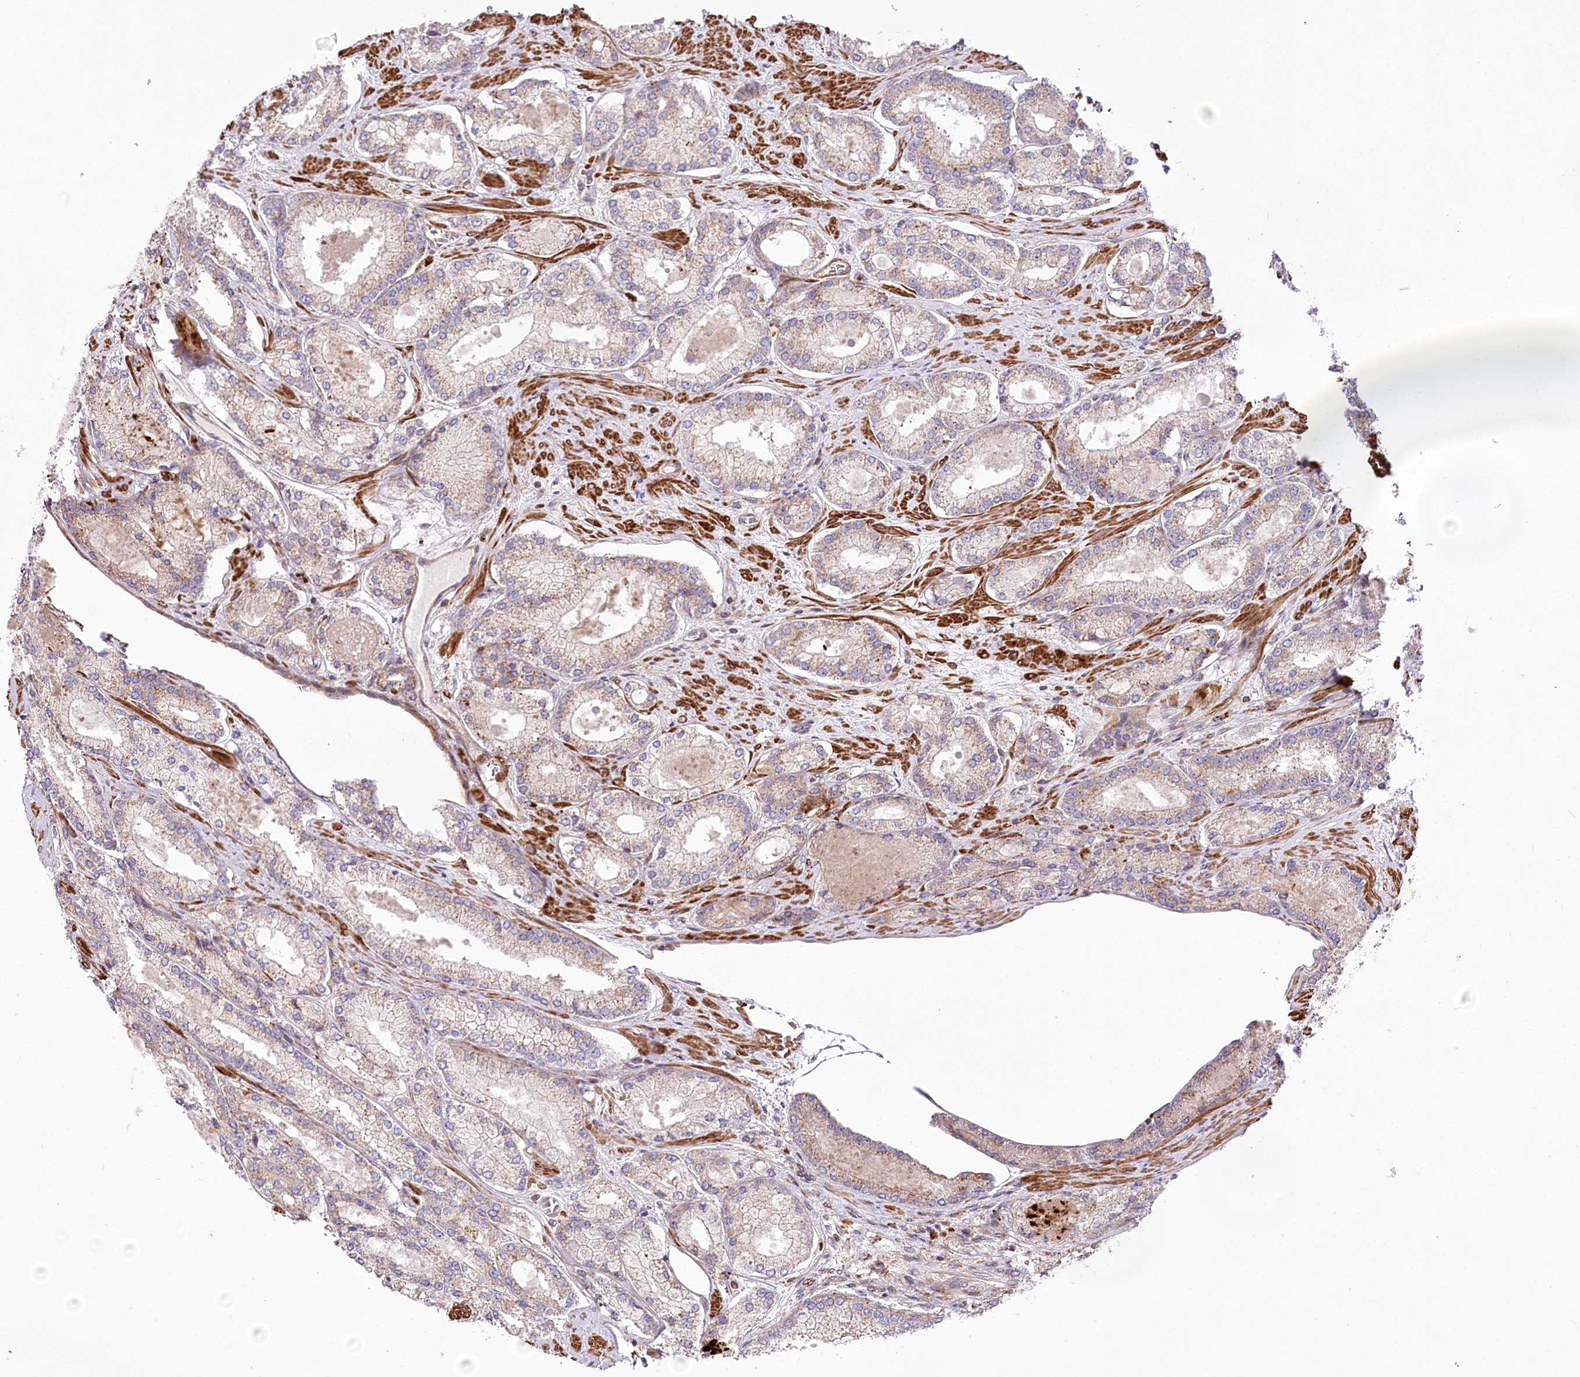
{"staining": {"intensity": "weak", "quantity": "<25%", "location": "cytoplasmic/membranous"}, "tissue": "prostate cancer", "cell_type": "Tumor cells", "image_type": "cancer", "snomed": [{"axis": "morphology", "description": "Adenocarcinoma, Low grade"}, {"axis": "topography", "description": "Prostate"}], "caption": "Immunohistochemistry of prostate adenocarcinoma (low-grade) shows no staining in tumor cells.", "gene": "RNF24", "patient": {"sex": "male", "age": 74}}